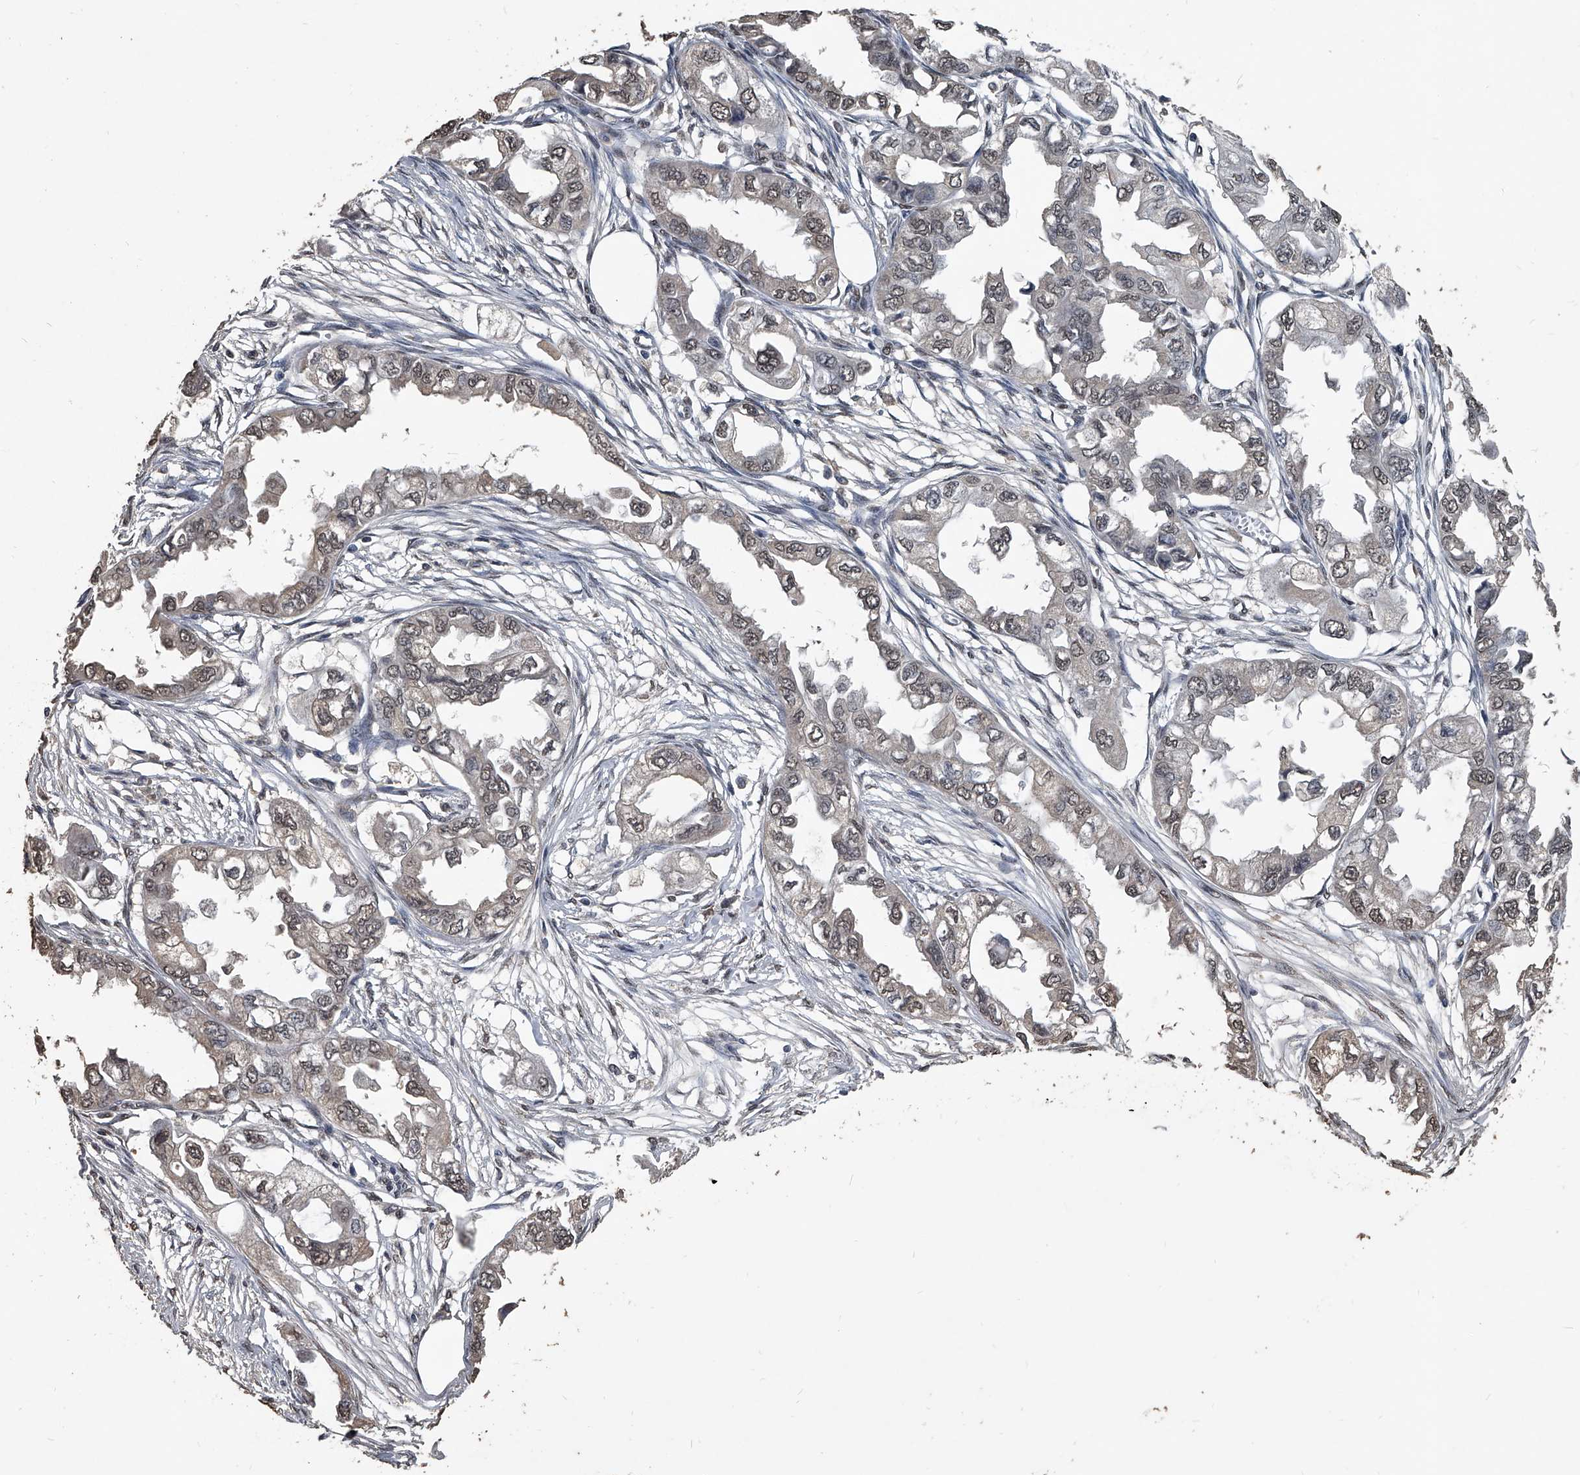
{"staining": {"intensity": "weak", "quantity": "25%-75%", "location": "nuclear"}, "tissue": "endometrial cancer", "cell_type": "Tumor cells", "image_type": "cancer", "snomed": [{"axis": "morphology", "description": "Adenocarcinoma, NOS"}, {"axis": "topography", "description": "Endometrium"}], "caption": "Endometrial cancer was stained to show a protein in brown. There is low levels of weak nuclear expression in approximately 25%-75% of tumor cells.", "gene": "MATR3", "patient": {"sex": "female", "age": 67}}